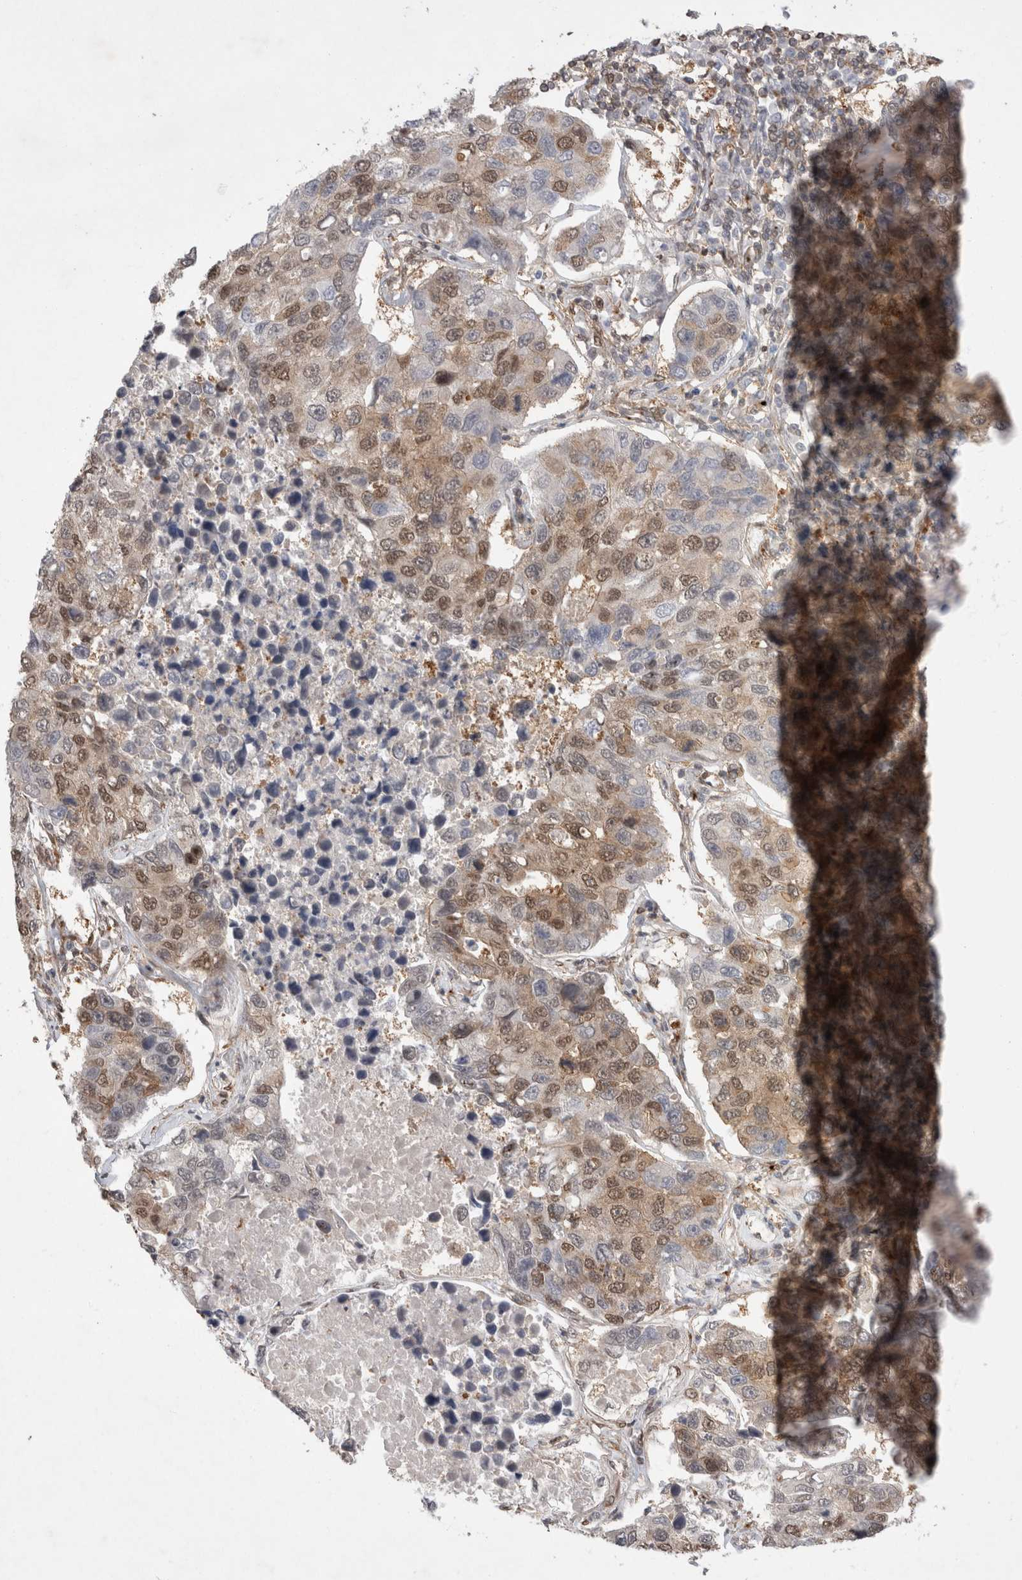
{"staining": {"intensity": "moderate", "quantity": "25%-75%", "location": "cytoplasmic/membranous,nuclear"}, "tissue": "lung cancer", "cell_type": "Tumor cells", "image_type": "cancer", "snomed": [{"axis": "morphology", "description": "Adenocarcinoma, NOS"}, {"axis": "topography", "description": "Lung"}], "caption": "Immunohistochemical staining of human lung adenocarcinoma displays moderate cytoplasmic/membranous and nuclear protein expression in about 25%-75% of tumor cells.", "gene": "WIPF2", "patient": {"sex": "male", "age": 64}}